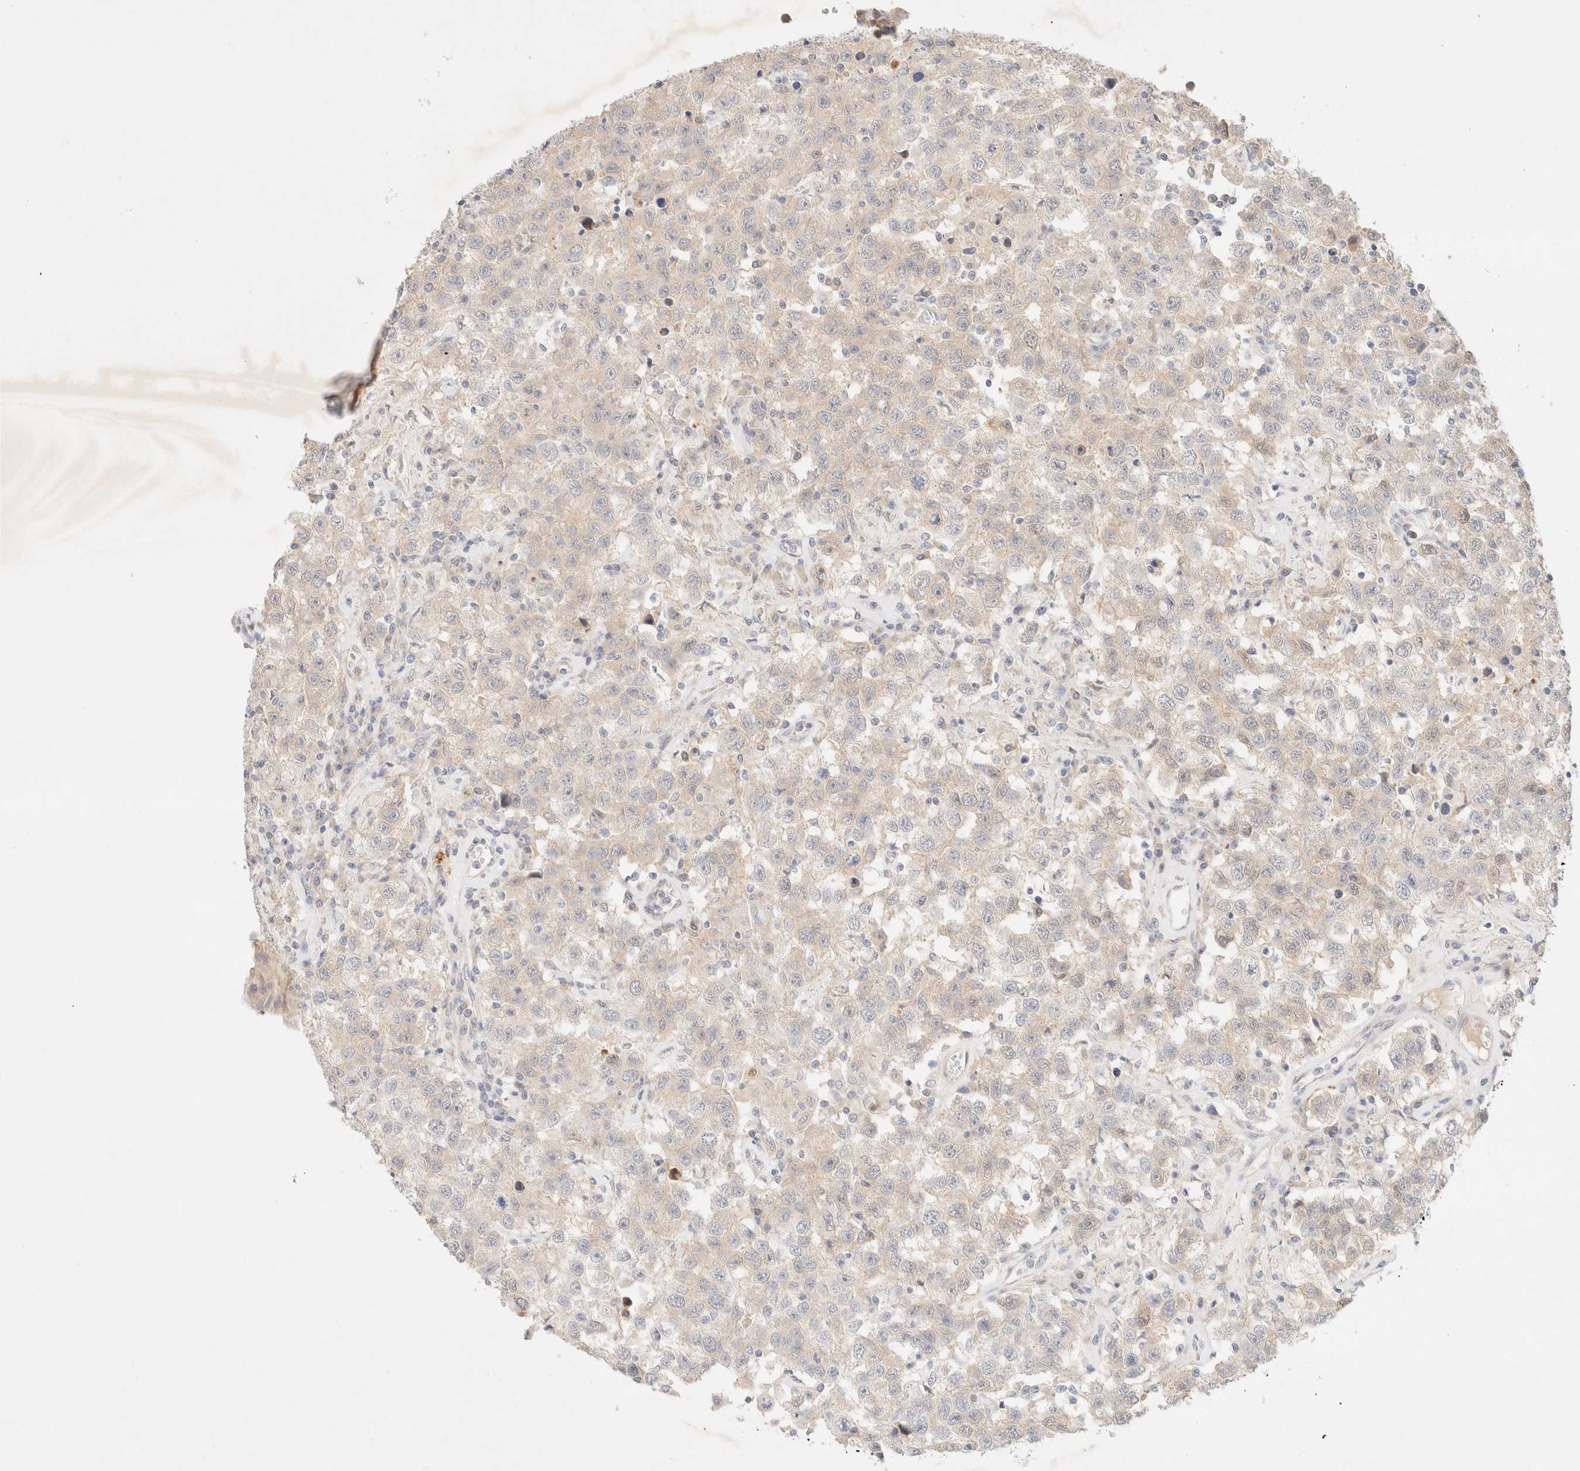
{"staining": {"intensity": "weak", "quantity": "<25%", "location": "cytoplasmic/membranous"}, "tissue": "testis cancer", "cell_type": "Tumor cells", "image_type": "cancer", "snomed": [{"axis": "morphology", "description": "Seminoma, NOS"}, {"axis": "topography", "description": "Testis"}], "caption": "Image shows no protein expression in tumor cells of testis cancer tissue. (Stains: DAB immunohistochemistry (IHC) with hematoxylin counter stain, Microscopy: brightfield microscopy at high magnification).", "gene": "SGSM2", "patient": {"sex": "male", "age": 41}}